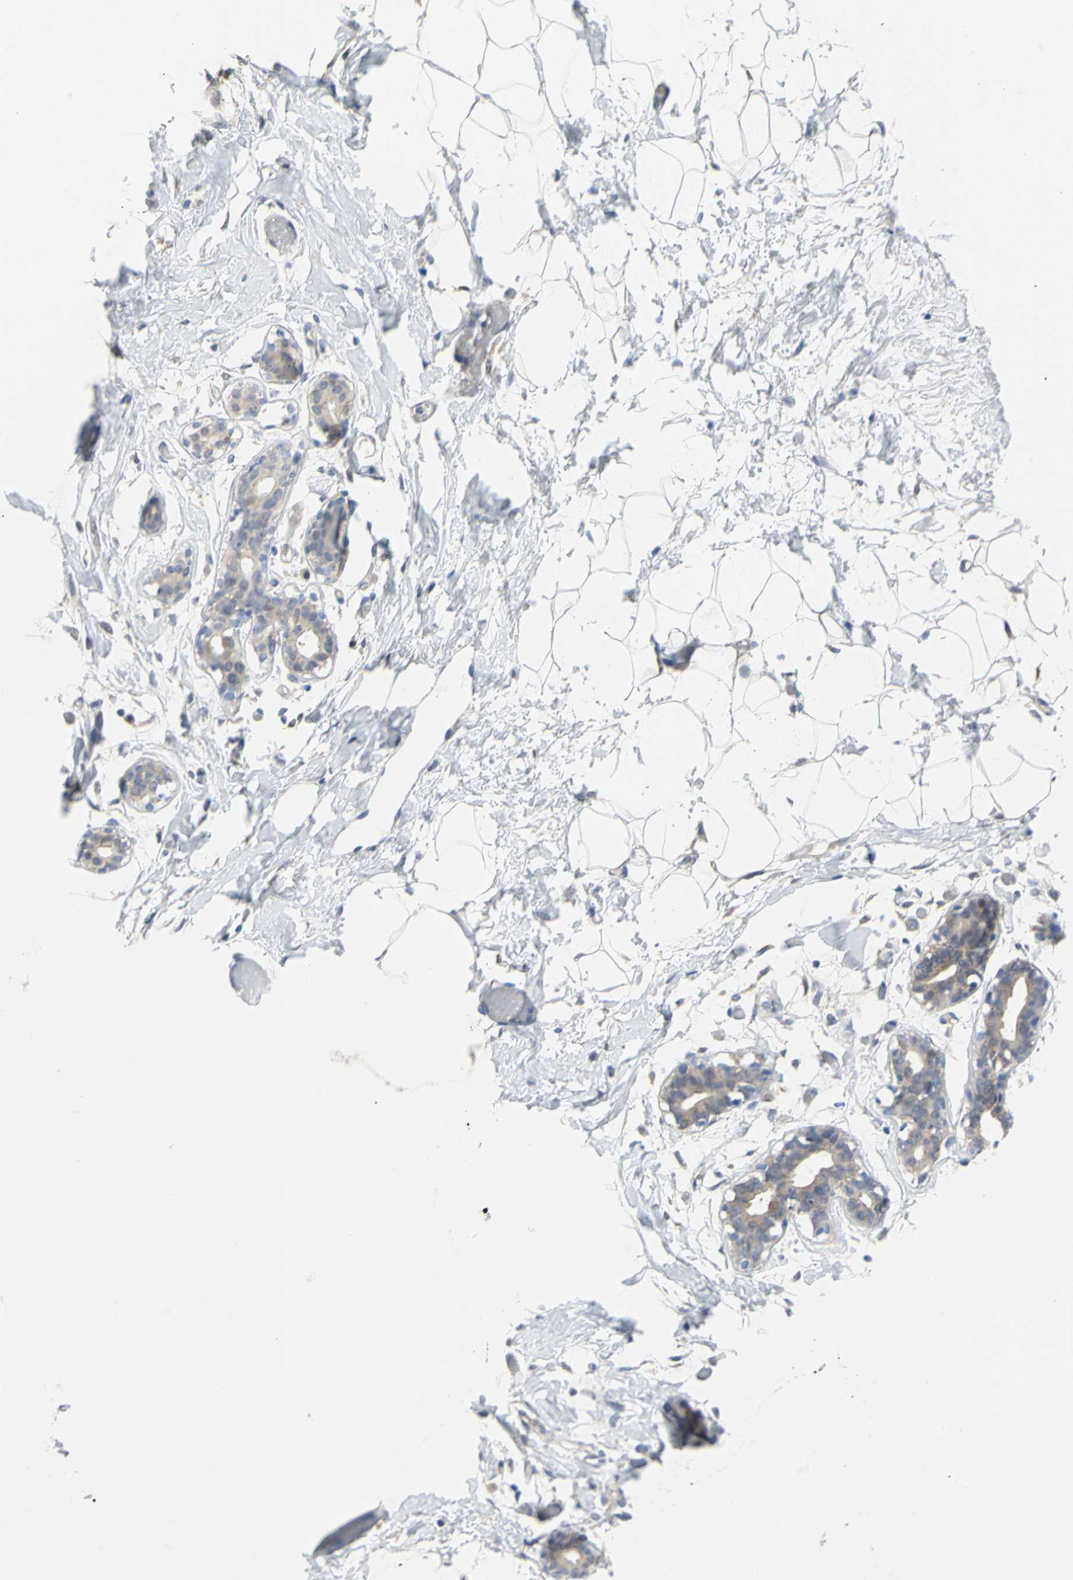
{"staining": {"intensity": "moderate", "quantity": "<25%", "location": "cytoplasmic/membranous"}, "tissue": "adipose tissue", "cell_type": "Adipocytes", "image_type": "normal", "snomed": [{"axis": "morphology", "description": "Normal tissue, NOS"}, {"axis": "topography", "description": "Breast"}, {"axis": "topography", "description": "Soft tissue"}], "caption": "Brown immunohistochemical staining in benign human adipose tissue shows moderate cytoplasmic/membranous staining in about <25% of adipocytes. Nuclei are stained in blue.", "gene": "PGM3", "patient": {"sex": "female", "age": 25}}